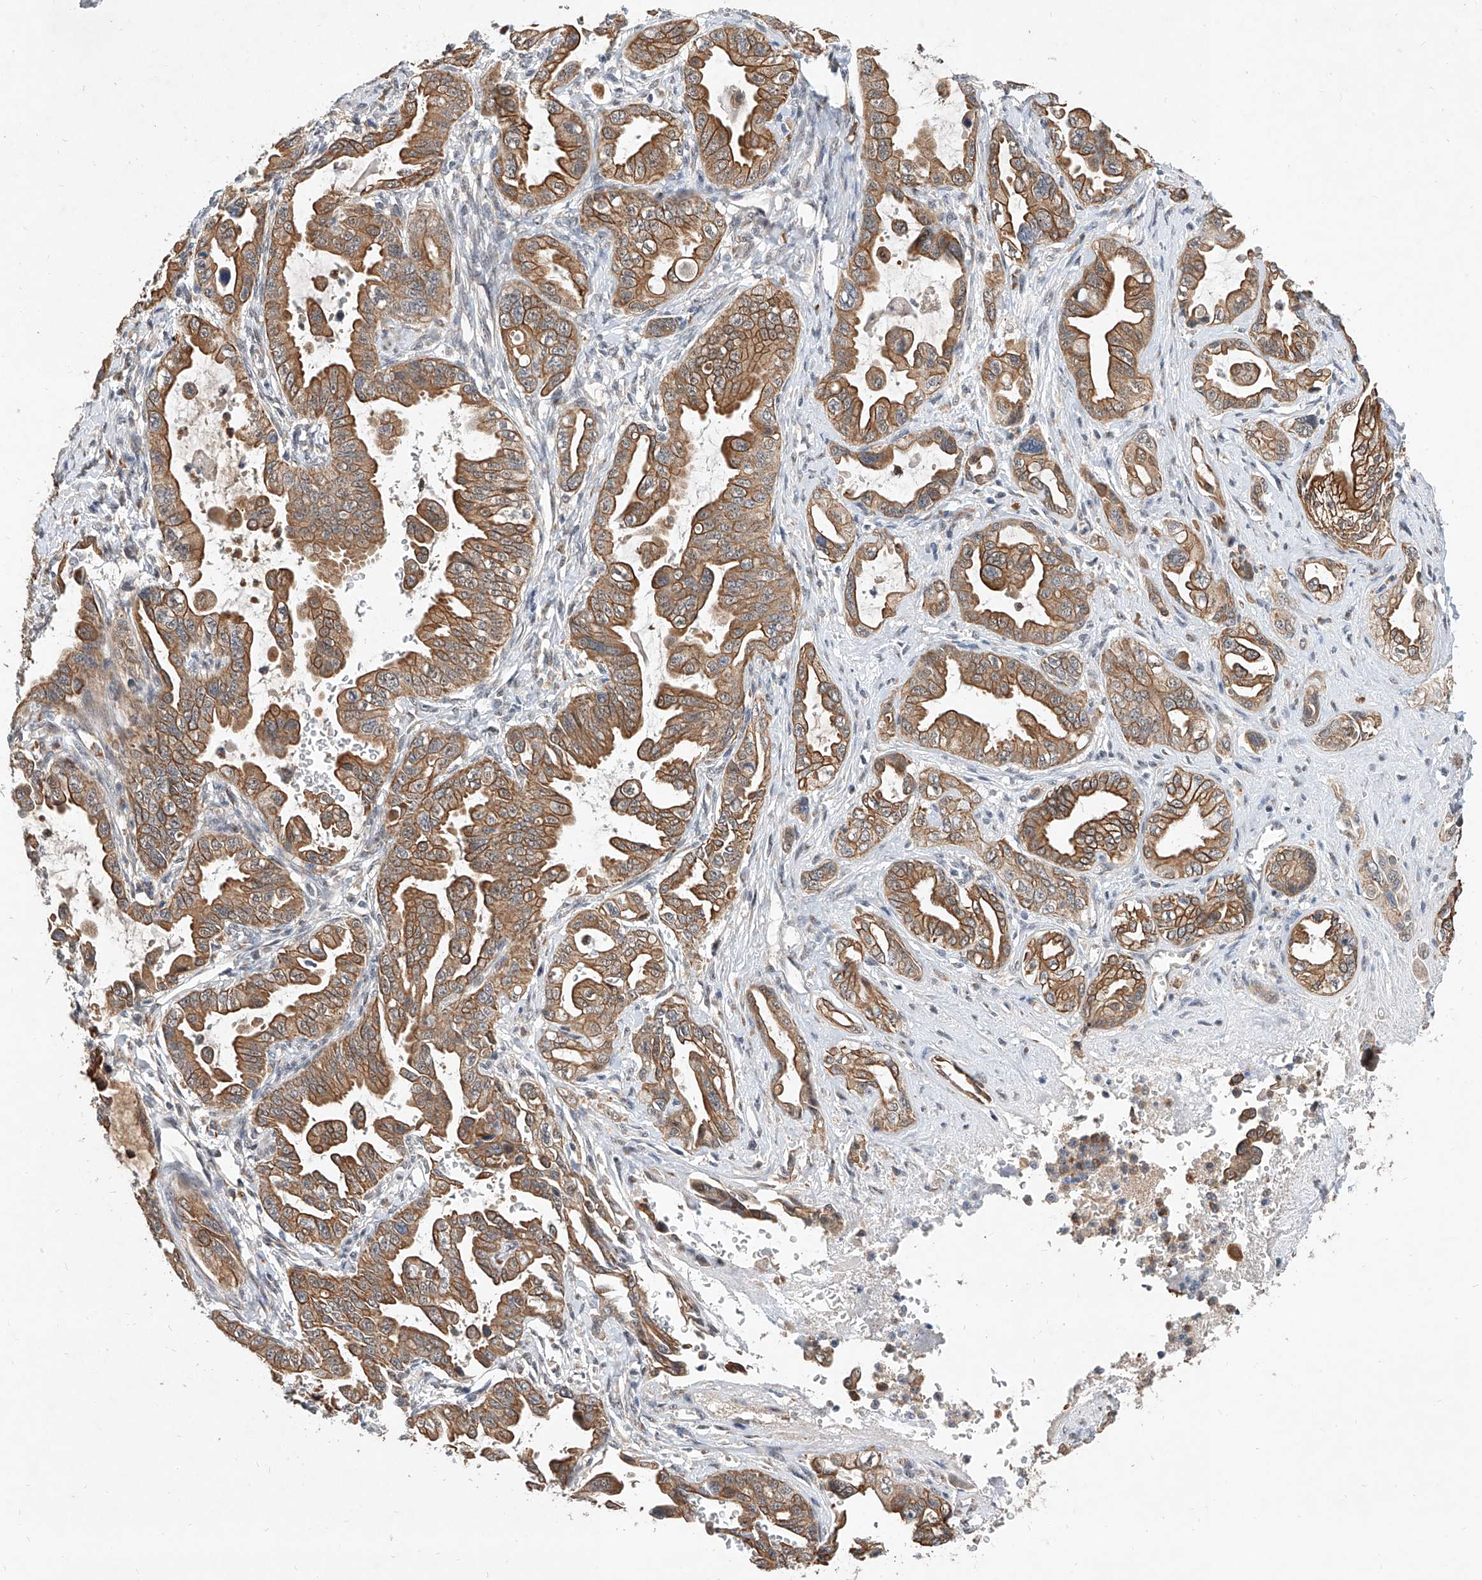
{"staining": {"intensity": "moderate", "quantity": ">75%", "location": "cytoplasmic/membranous"}, "tissue": "pancreatic cancer", "cell_type": "Tumor cells", "image_type": "cancer", "snomed": [{"axis": "morphology", "description": "Adenocarcinoma, NOS"}, {"axis": "topography", "description": "Pancreas"}], "caption": "Protein analysis of pancreatic cancer (adenocarcinoma) tissue exhibits moderate cytoplasmic/membranous staining in about >75% of tumor cells.", "gene": "MFSD4B", "patient": {"sex": "male", "age": 70}}